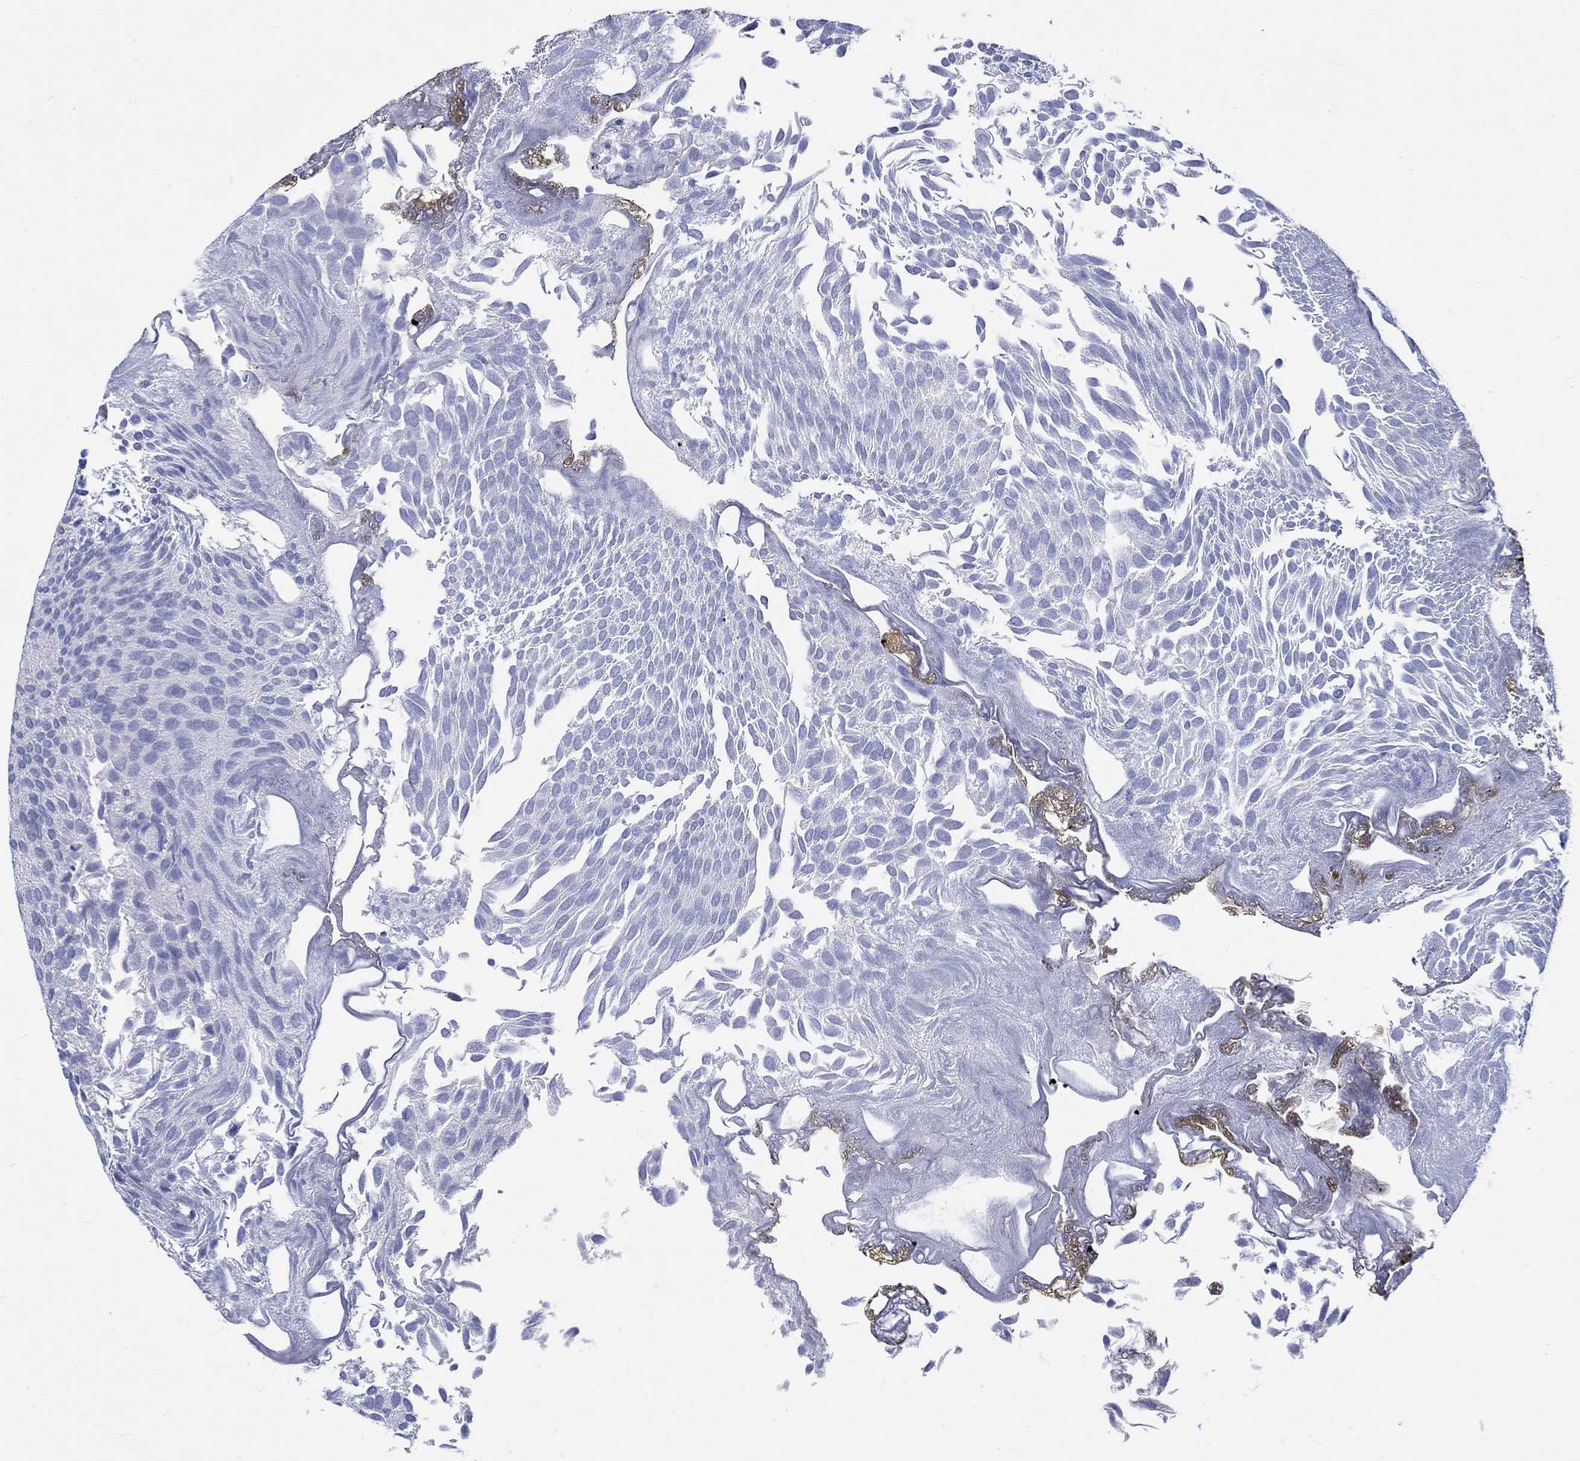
{"staining": {"intensity": "negative", "quantity": "none", "location": "none"}, "tissue": "urothelial cancer", "cell_type": "Tumor cells", "image_type": "cancer", "snomed": [{"axis": "morphology", "description": "Urothelial carcinoma, Low grade"}, {"axis": "topography", "description": "Urinary bladder"}], "caption": "High magnification brightfield microscopy of low-grade urothelial carcinoma stained with DAB (brown) and counterstained with hematoxylin (blue): tumor cells show no significant positivity. Brightfield microscopy of IHC stained with DAB (3,3'-diaminobenzidine) (brown) and hematoxylin (blue), captured at high magnification.", "gene": "CRYGS", "patient": {"sex": "male", "age": 52}}